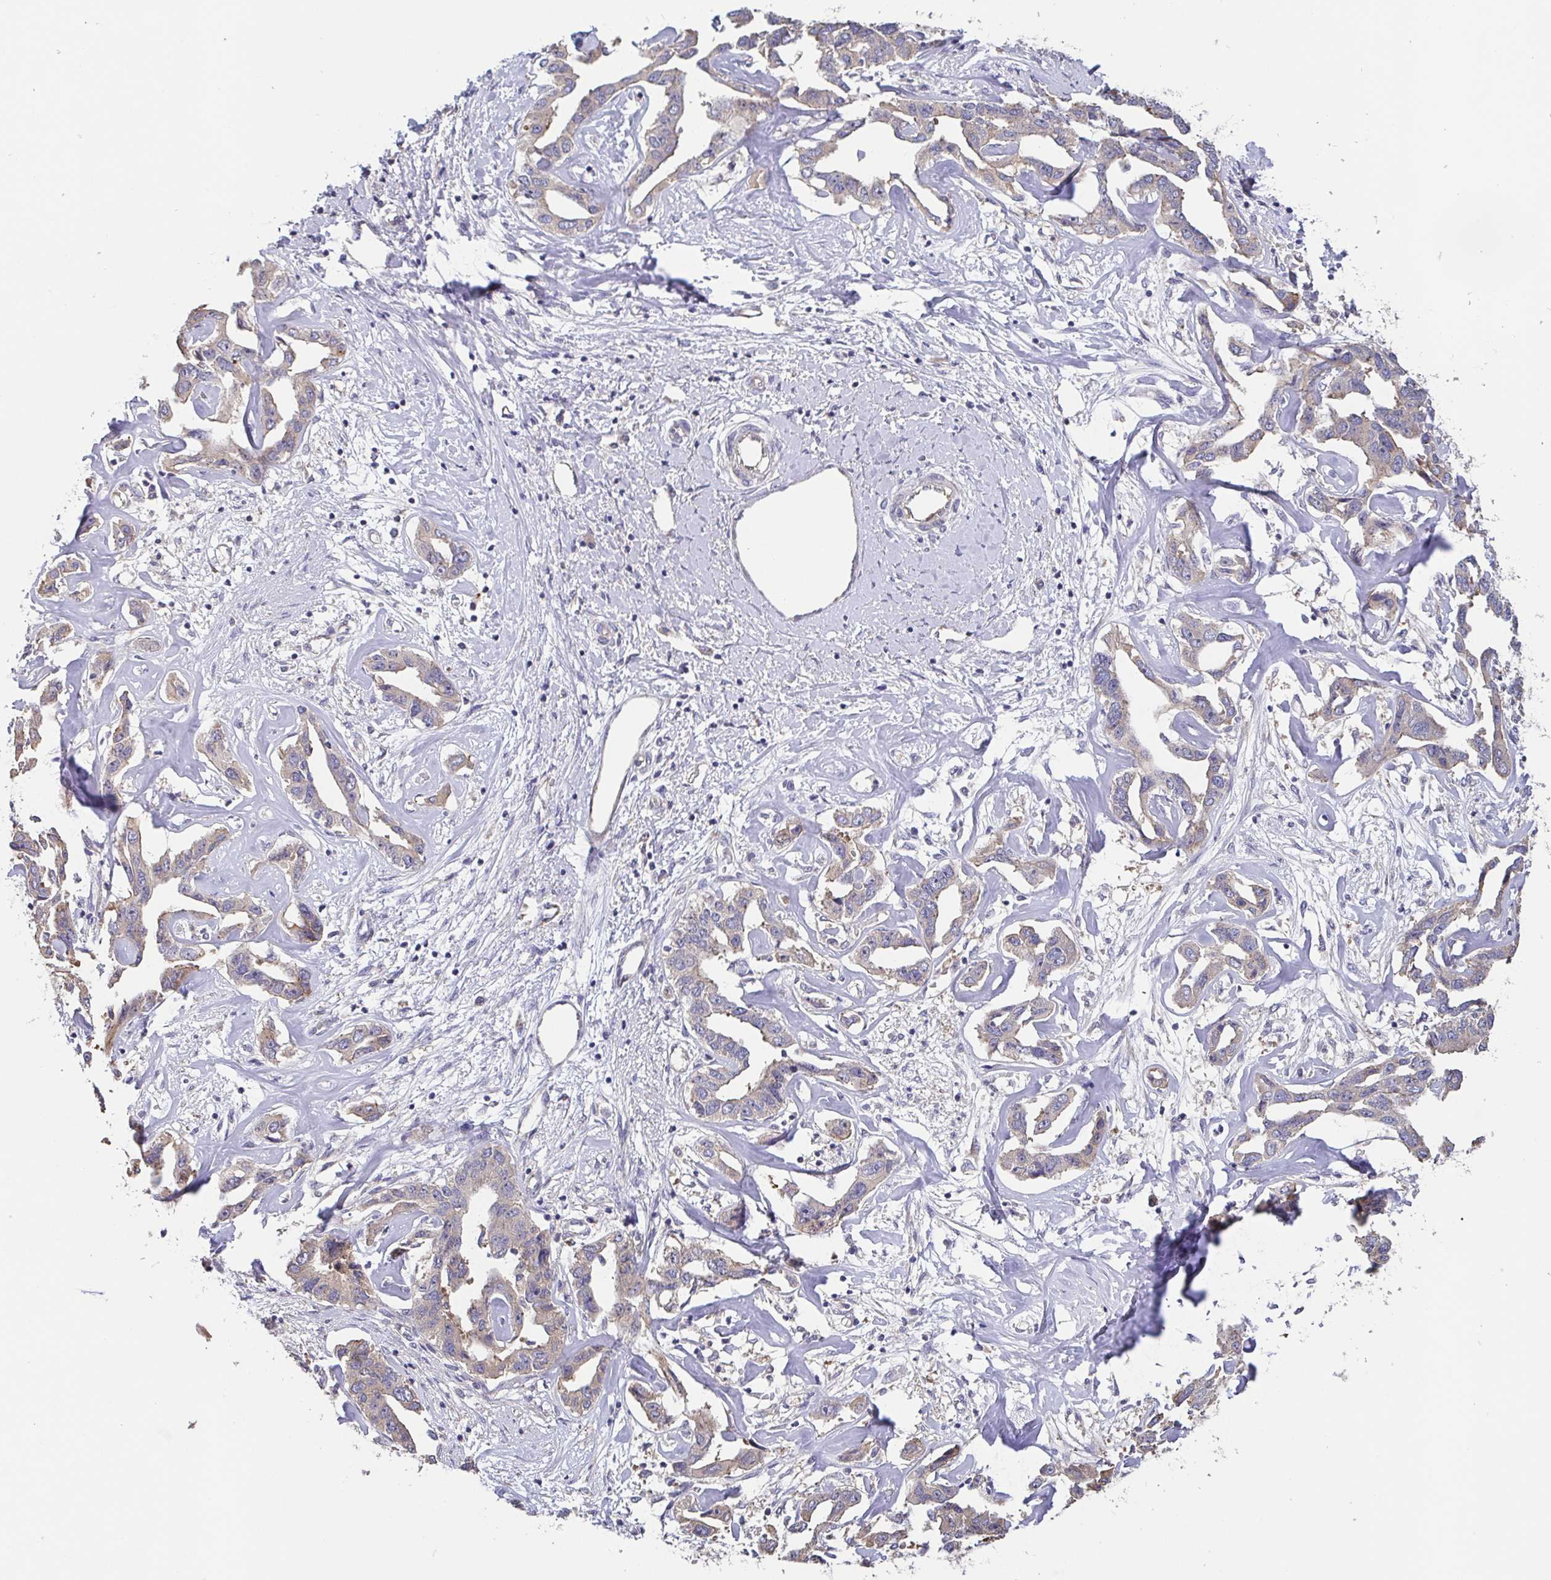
{"staining": {"intensity": "weak", "quantity": "25%-75%", "location": "cytoplasmic/membranous"}, "tissue": "liver cancer", "cell_type": "Tumor cells", "image_type": "cancer", "snomed": [{"axis": "morphology", "description": "Cholangiocarcinoma"}, {"axis": "topography", "description": "Liver"}], "caption": "Protein expression analysis of liver cancer shows weak cytoplasmic/membranous expression in approximately 25%-75% of tumor cells. Using DAB (3,3'-diaminobenzidine) (brown) and hematoxylin (blue) stains, captured at high magnification using brightfield microscopy.", "gene": "EIF3D", "patient": {"sex": "male", "age": 59}}